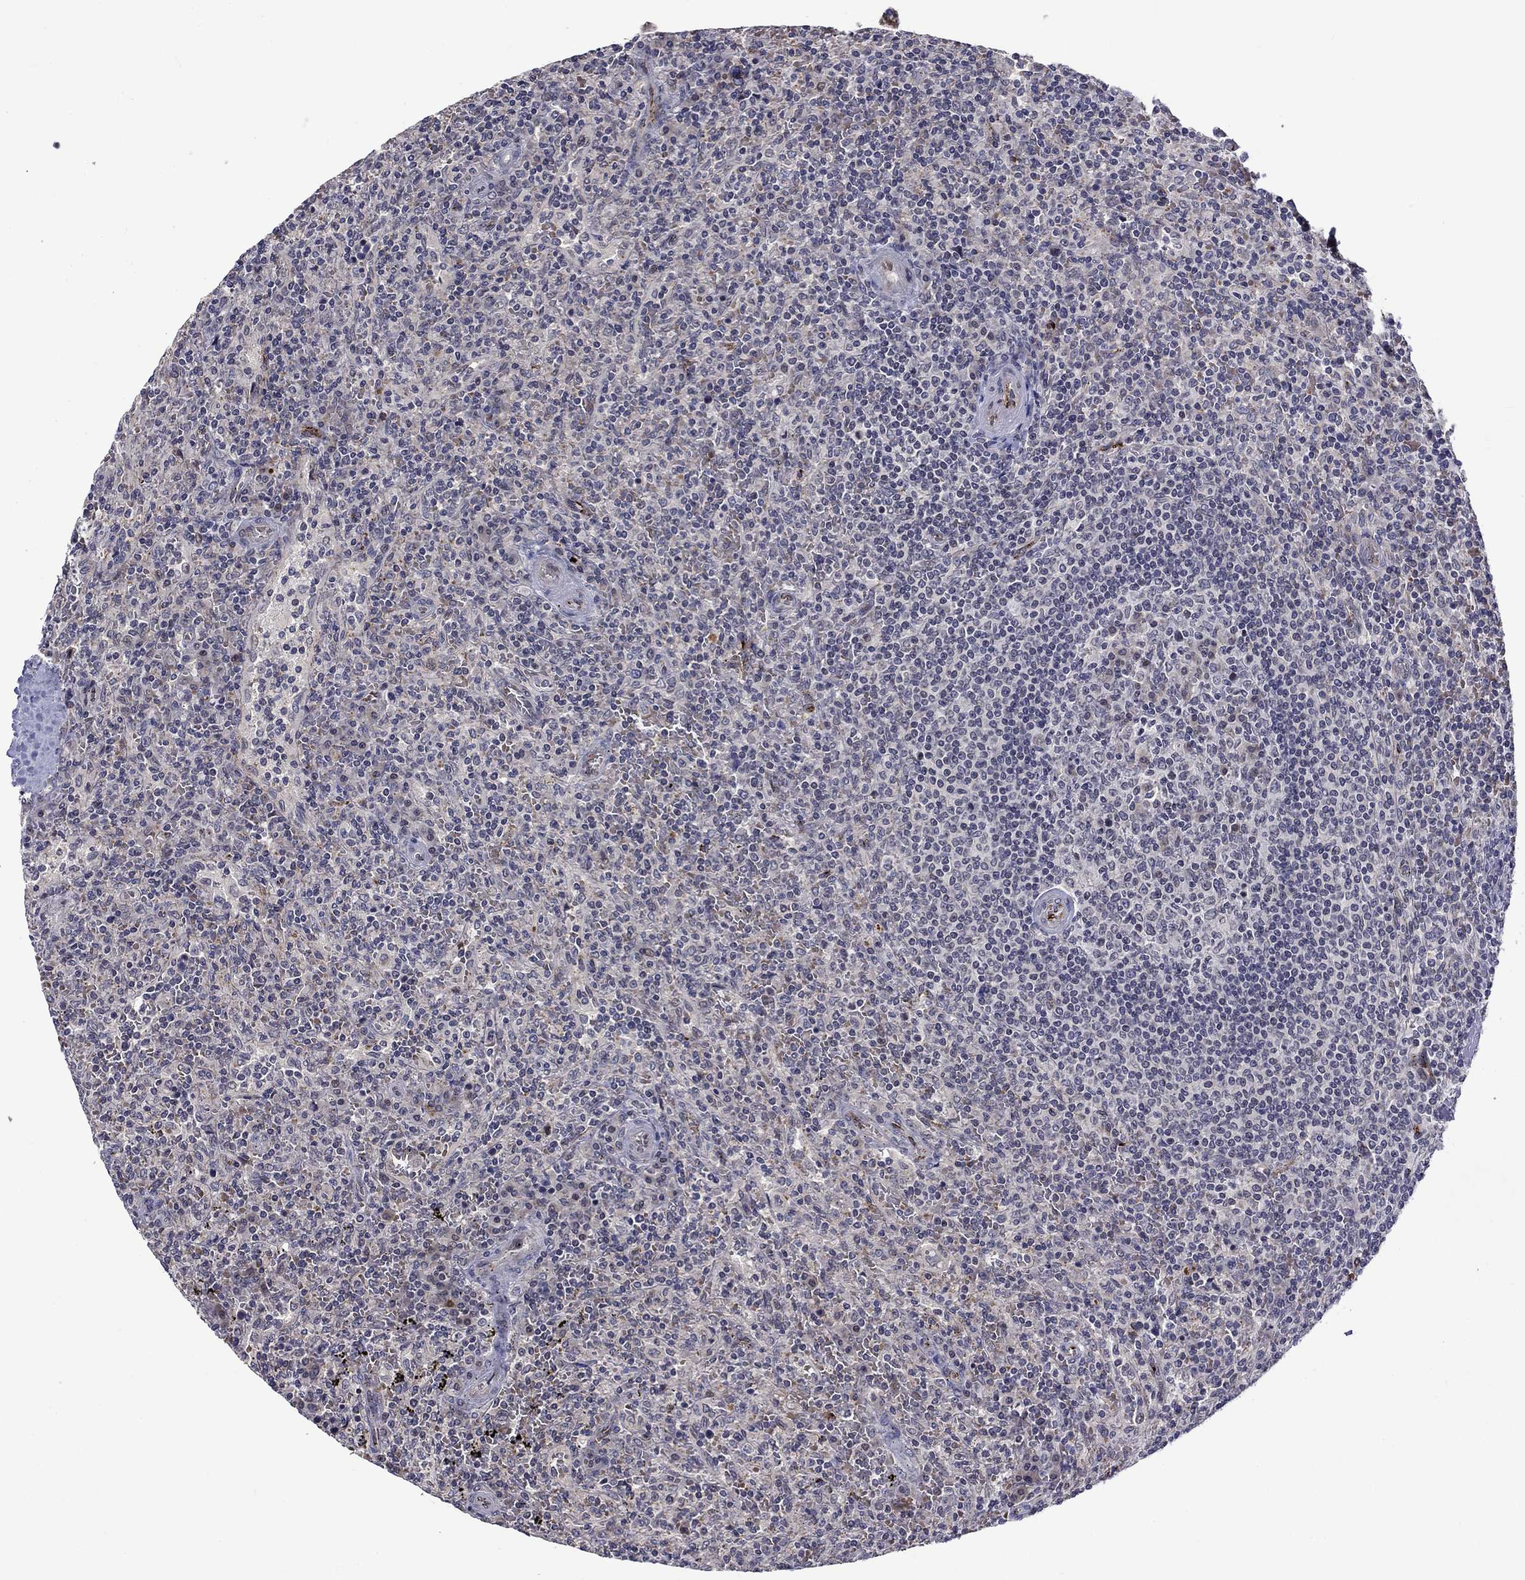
{"staining": {"intensity": "negative", "quantity": "none", "location": "none"}, "tissue": "lymphoma", "cell_type": "Tumor cells", "image_type": "cancer", "snomed": [{"axis": "morphology", "description": "Malignant lymphoma, non-Hodgkin's type, Low grade"}, {"axis": "topography", "description": "Spleen"}], "caption": "Protein analysis of lymphoma demonstrates no significant expression in tumor cells.", "gene": "SLITRK1", "patient": {"sex": "male", "age": 62}}